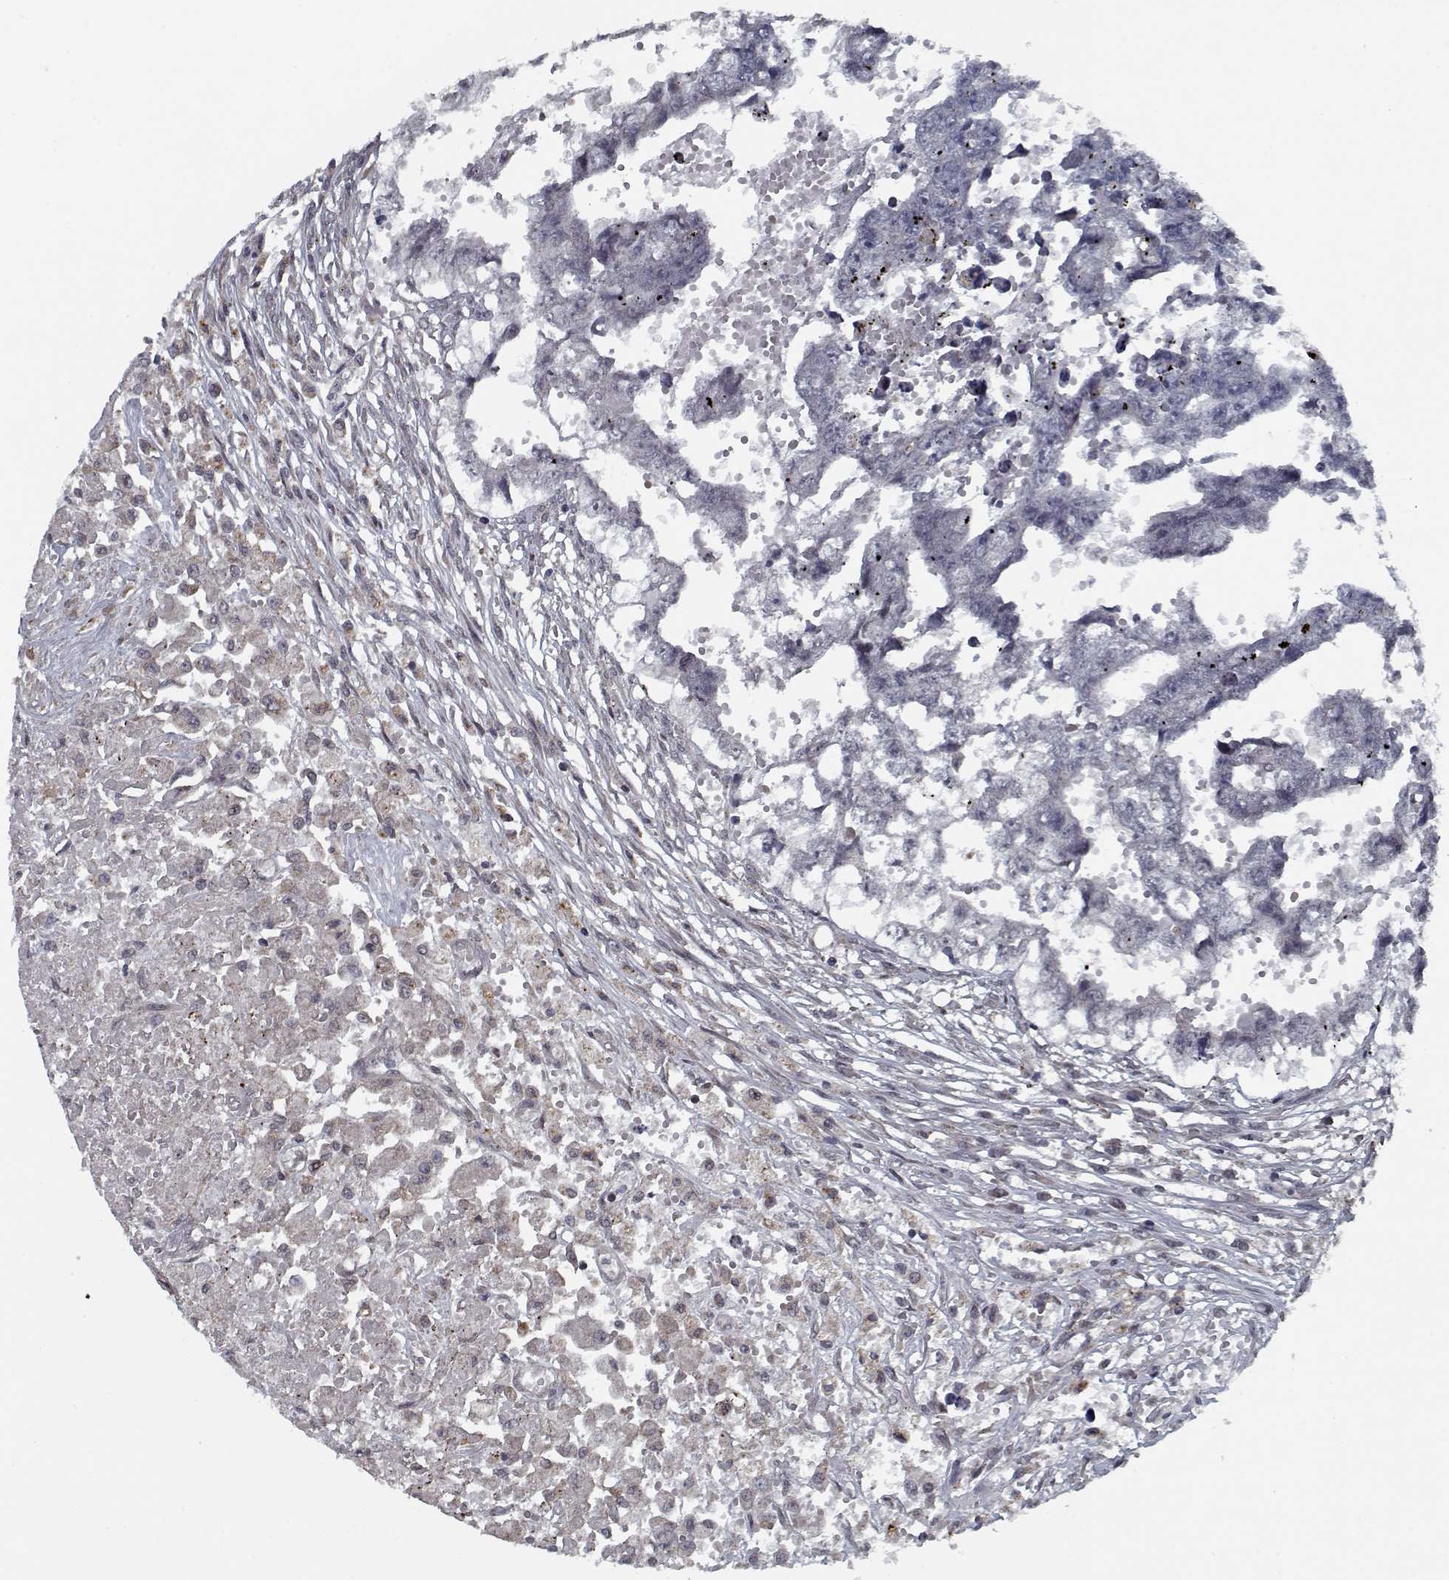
{"staining": {"intensity": "negative", "quantity": "none", "location": "none"}, "tissue": "testis cancer", "cell_type": "Tumor cells", "image_type": "cancer", "snomed": [{"axis": "morphology", "description": "Carcinoma, Embryonal, NOS"}, {"axis": "morphology", "description": "Teratoma, malignant, NOS"}, {"axis": "topography", "description": "Testis"}], "caption": "Immunohistochemistry micrograph of neoplastic tissue: embryonal carcinoma (testis) stained with DAB (3,3'-diaminobenzidine) demonstrates no significant protein expression in tumor cells.", "gene": "NLK", "patient": {"sex": "male", "age": 44}}